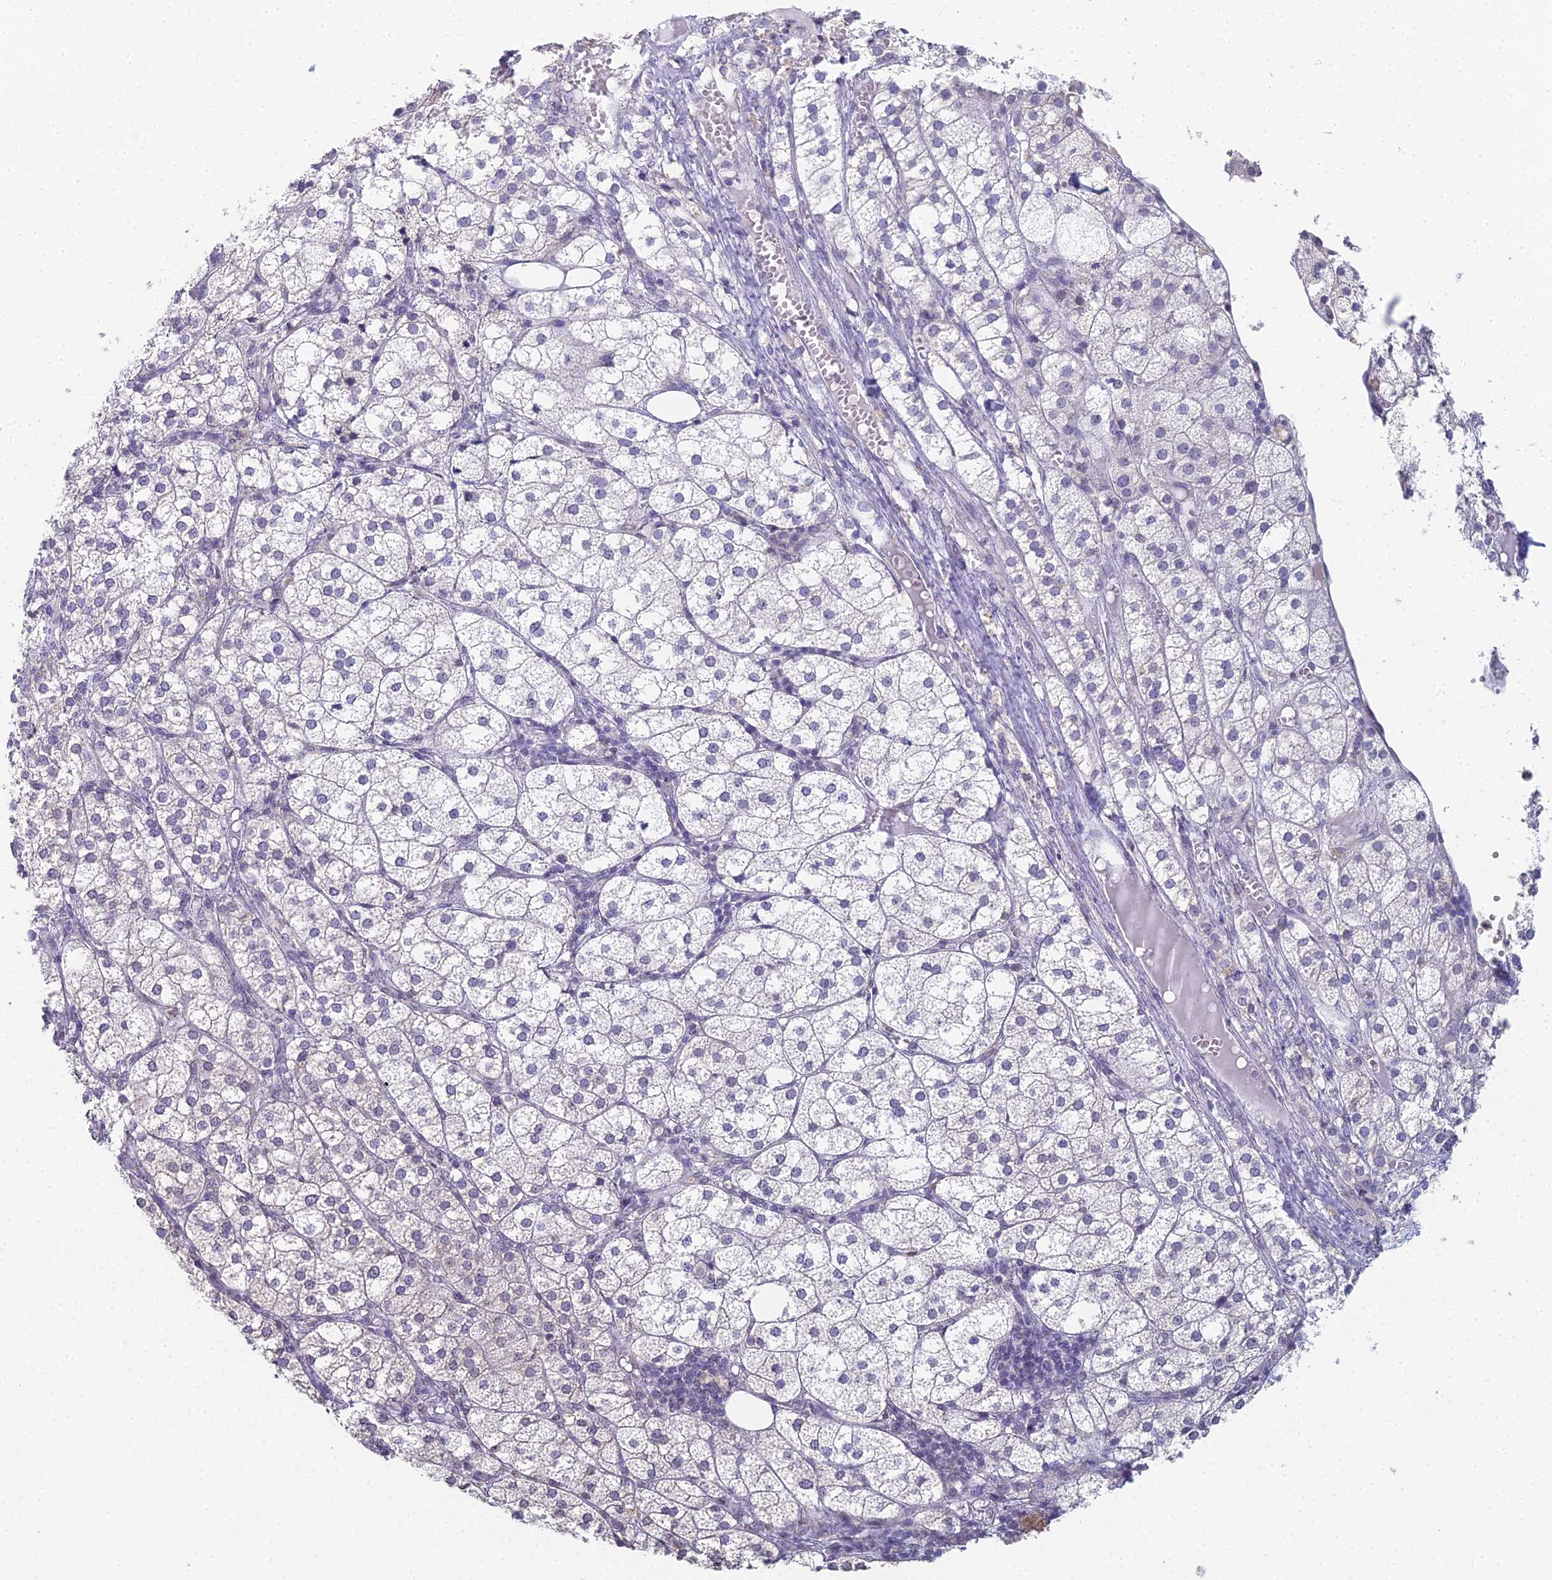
{"staining": {"intensity": "negative", "quantity": "none", "location": "none"}, "tissue": "adrenal gland", "cell_type": "Glandular cells", "image_type": "normal", "snomed": [{"axis": "morphology", "description": "Normal tissue, NOS"}, {"axis": "topography", "description": "Adrenal gland"}], "caption": "Adrenal gland was stained to show a protein in brown. There is no significant positivity in glandular cells. (Immunohistochemistry (ihc), brightfield microscopy, high magnification).", "gene": "PRR22", "patient": {"sex": "female", "age": 61}}